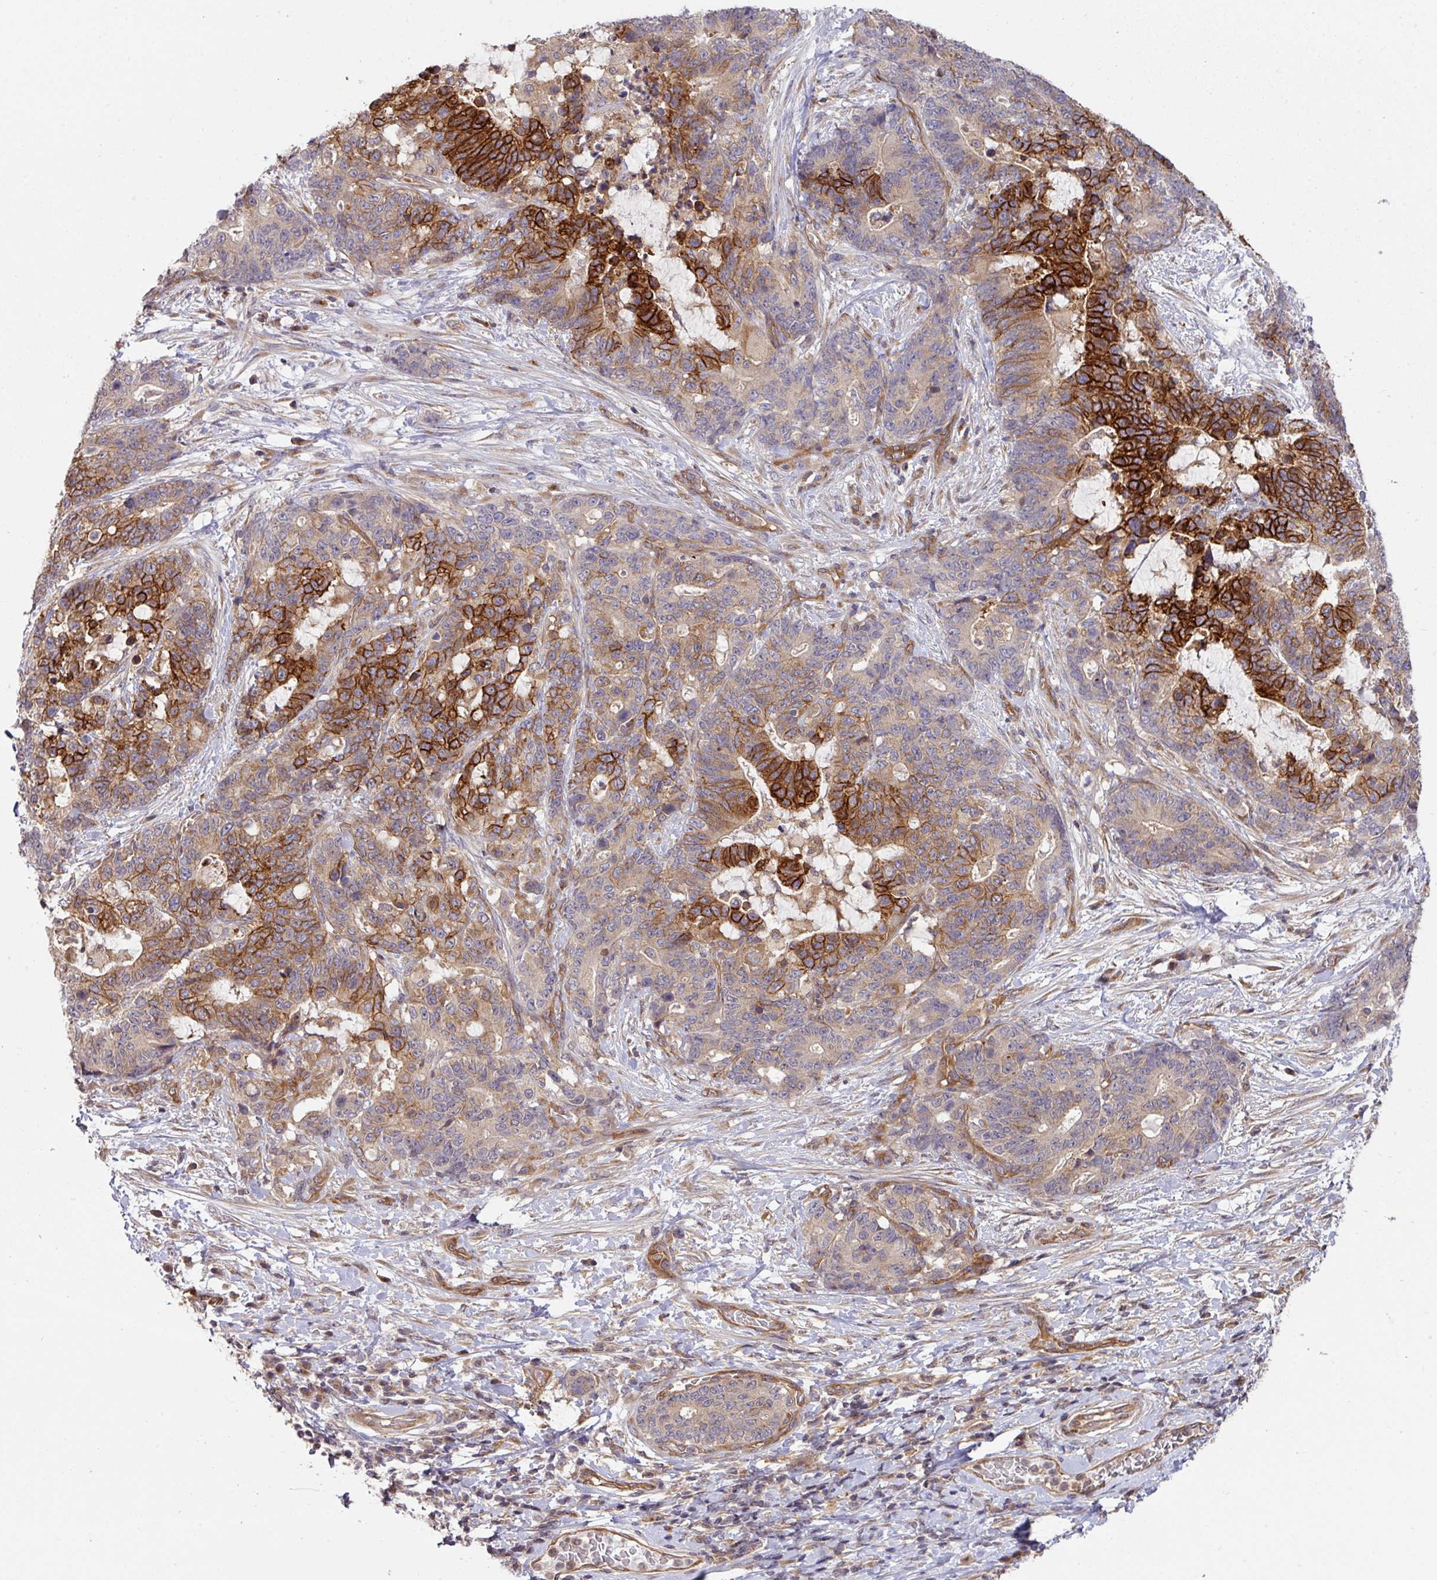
{"staining": {"intensity": "strong", "quantity": "25%-75%", "location": "cytoplasmic/membranous"}, "tissue": "stomach cancer", "cell_type": "Tumor cells", "image_type": "cancer", "snomed": [{"axis": "morphology", "description": "Normal tissue, NOS"}, {"axis": "morphology", "description": "Adenocarcinoma, NOS"}, {"axis": "topography", "description": "Stomach"}], "caption": "Immunohistochemistry photomicrograph of human stomach cancer stained for a protein (brown), which shows high levels of strong cytoplasmic/membranous staining in approximately 25%-75% of tumor cells.", "gene": "CYFIP2", "patient": {"sex": "female", "age": 64}}